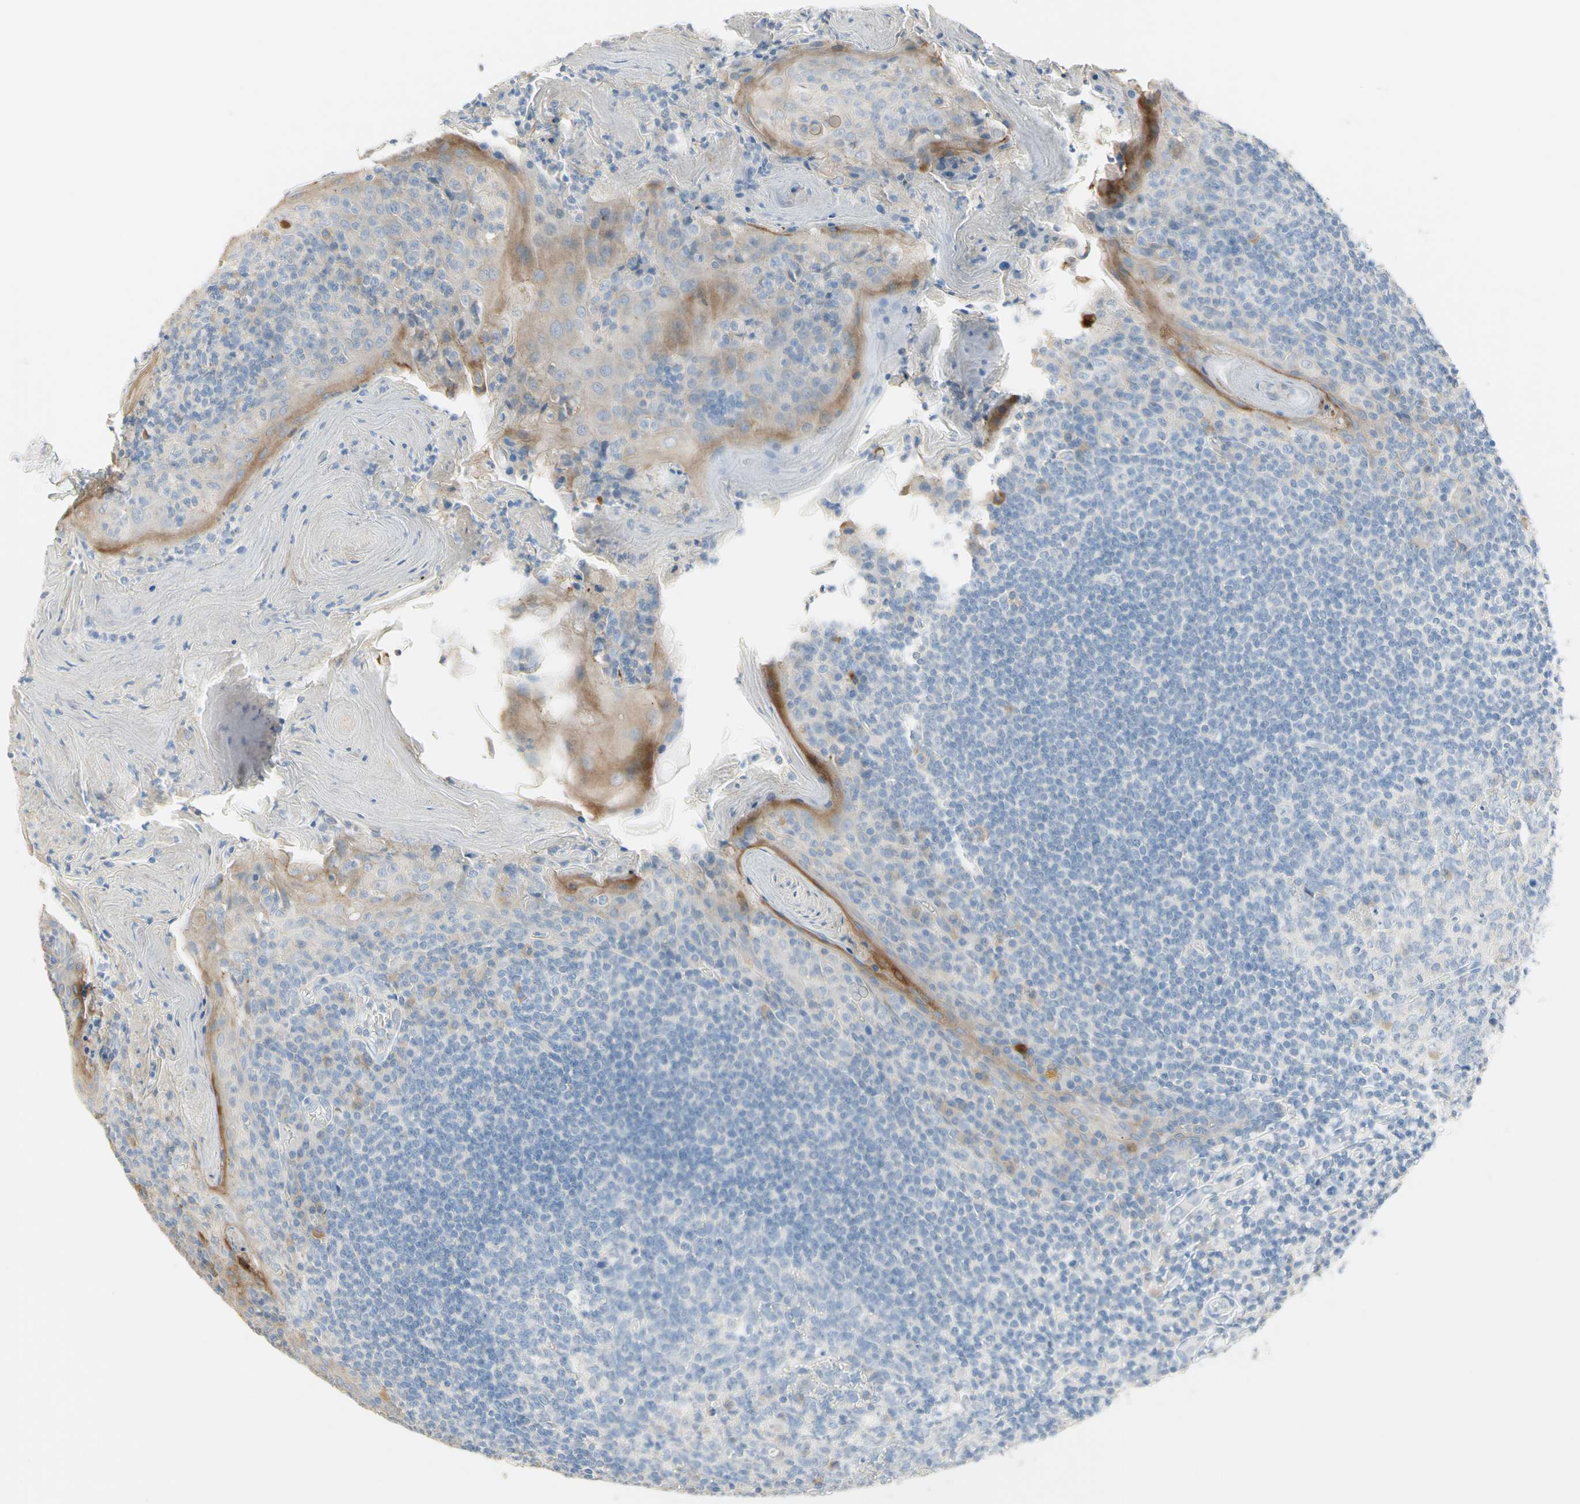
{"staining": {"intensity": "weak", "quantity": "<25%", "location": "cytoplasmic/membranous"}, "tissue": "tonsil", "cell_type": "Germinal center cells", "image_type": "normal", "snomed": [{"axis": "morphology", "description": "Normal tissue, NOS"}, {"axis": "topography", "description": "Tonsil"}], "caption": "Immunohistochemistry (IHC) of normal human tonsil displays no expression in germinal center cells. Nuclei are stained in blue.", "gene": "NECTIN4", "patient": {"sex": "male", "age": 31}}